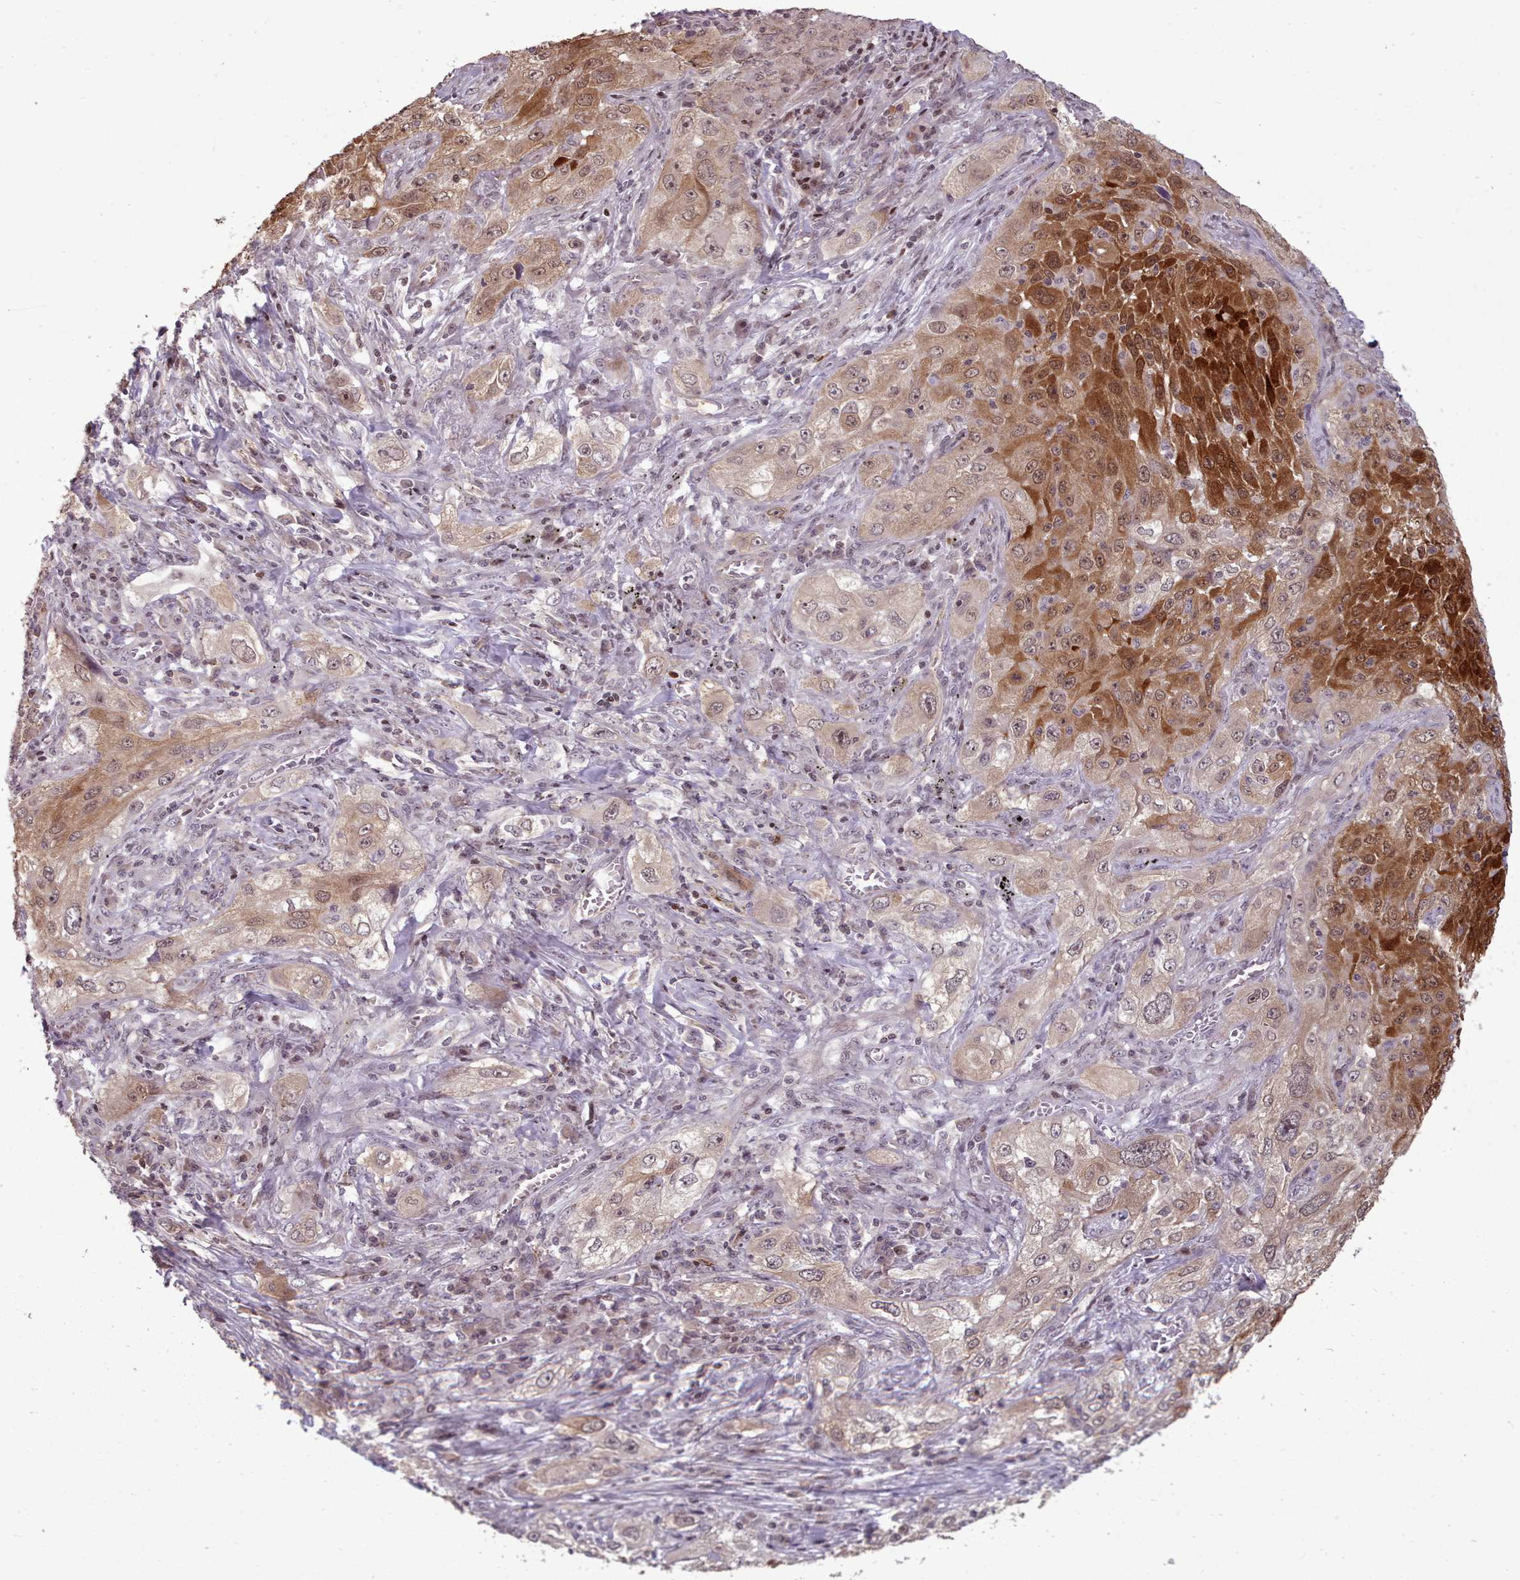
{"staining": {"intensity": "moderate", "quantity": ">75%", "location": "cytoplasmic/membranous"}, "tissue": "lung cancer", "cell_type": "Tumor cells", "image_type": "cancer", "snomed": [{"axis": "morphology", "description": "Squamous cell carcinoma, NOS"}, {"axis": "topography", "description": "Lung"}], "caption": "Immunohistochemical staining of lung squamous cell carcinoma reveals medium levels of moderate cytoplasmic/membranous positivity in about >75% of tumor cells. (Brightfield microscopy of DAB IHC at high magnification).", "gene": "ENSA", "patient": {"sex": "female", "age": 69}}